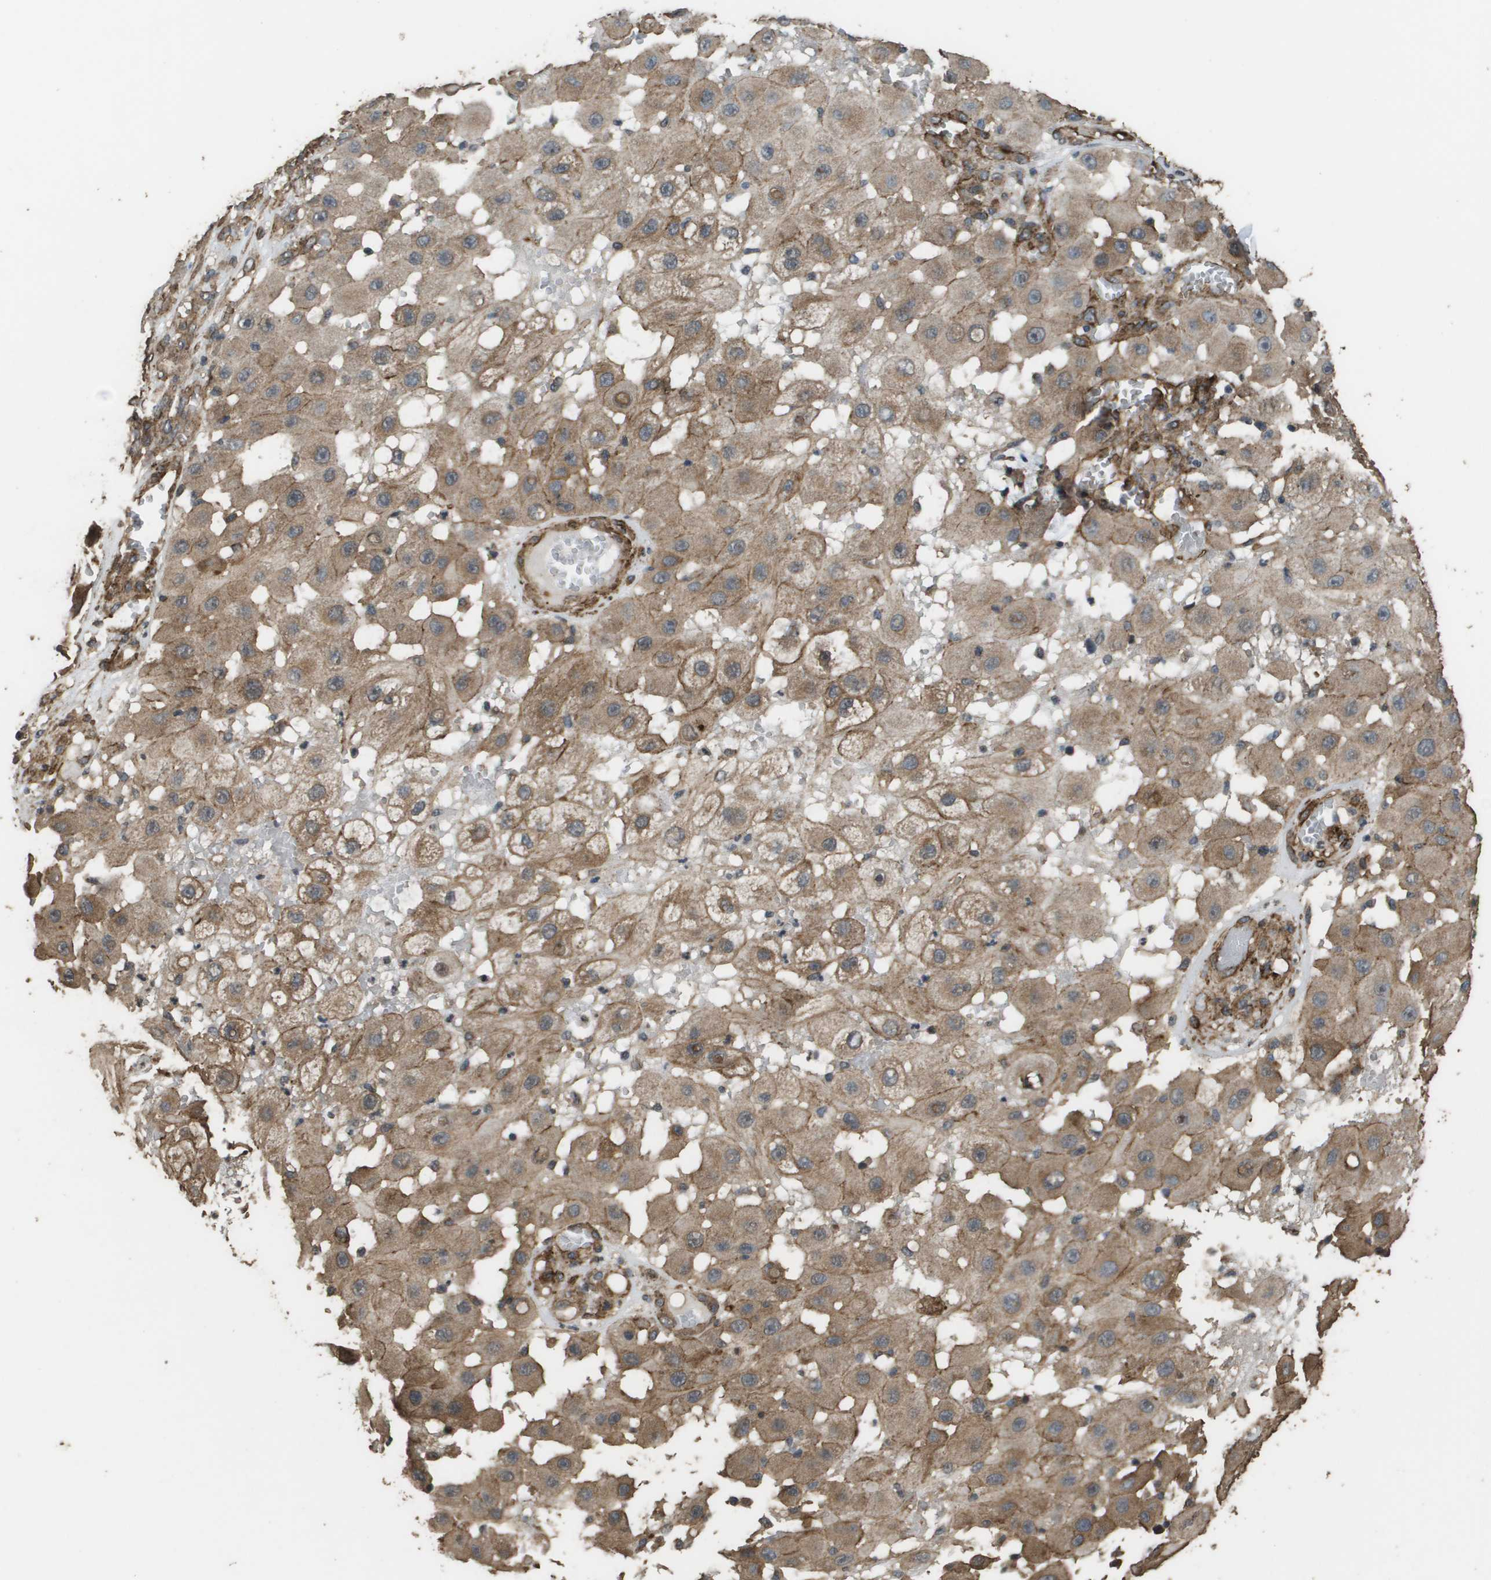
{"staining": {"intensity": "moderate", "quantity": ">75%", "location": "cytoplasmic/membranous"}, "tissue": "melanoma", "cell_type": "Tumor cells", "image_type": "cancer", "snomed": [{"axis": "morphology", "description": "Malignant melanoma, NOS"}, {"axis": "topography", "description": "Skin"}], "caption": "Human melanoma stained for a protein (brown) reveals moderate cytoplasmic/membranous positive expression in about >75% of tumor cells.", "gene": "AAMP", "patient": {"sex": "female", "age": 81}}